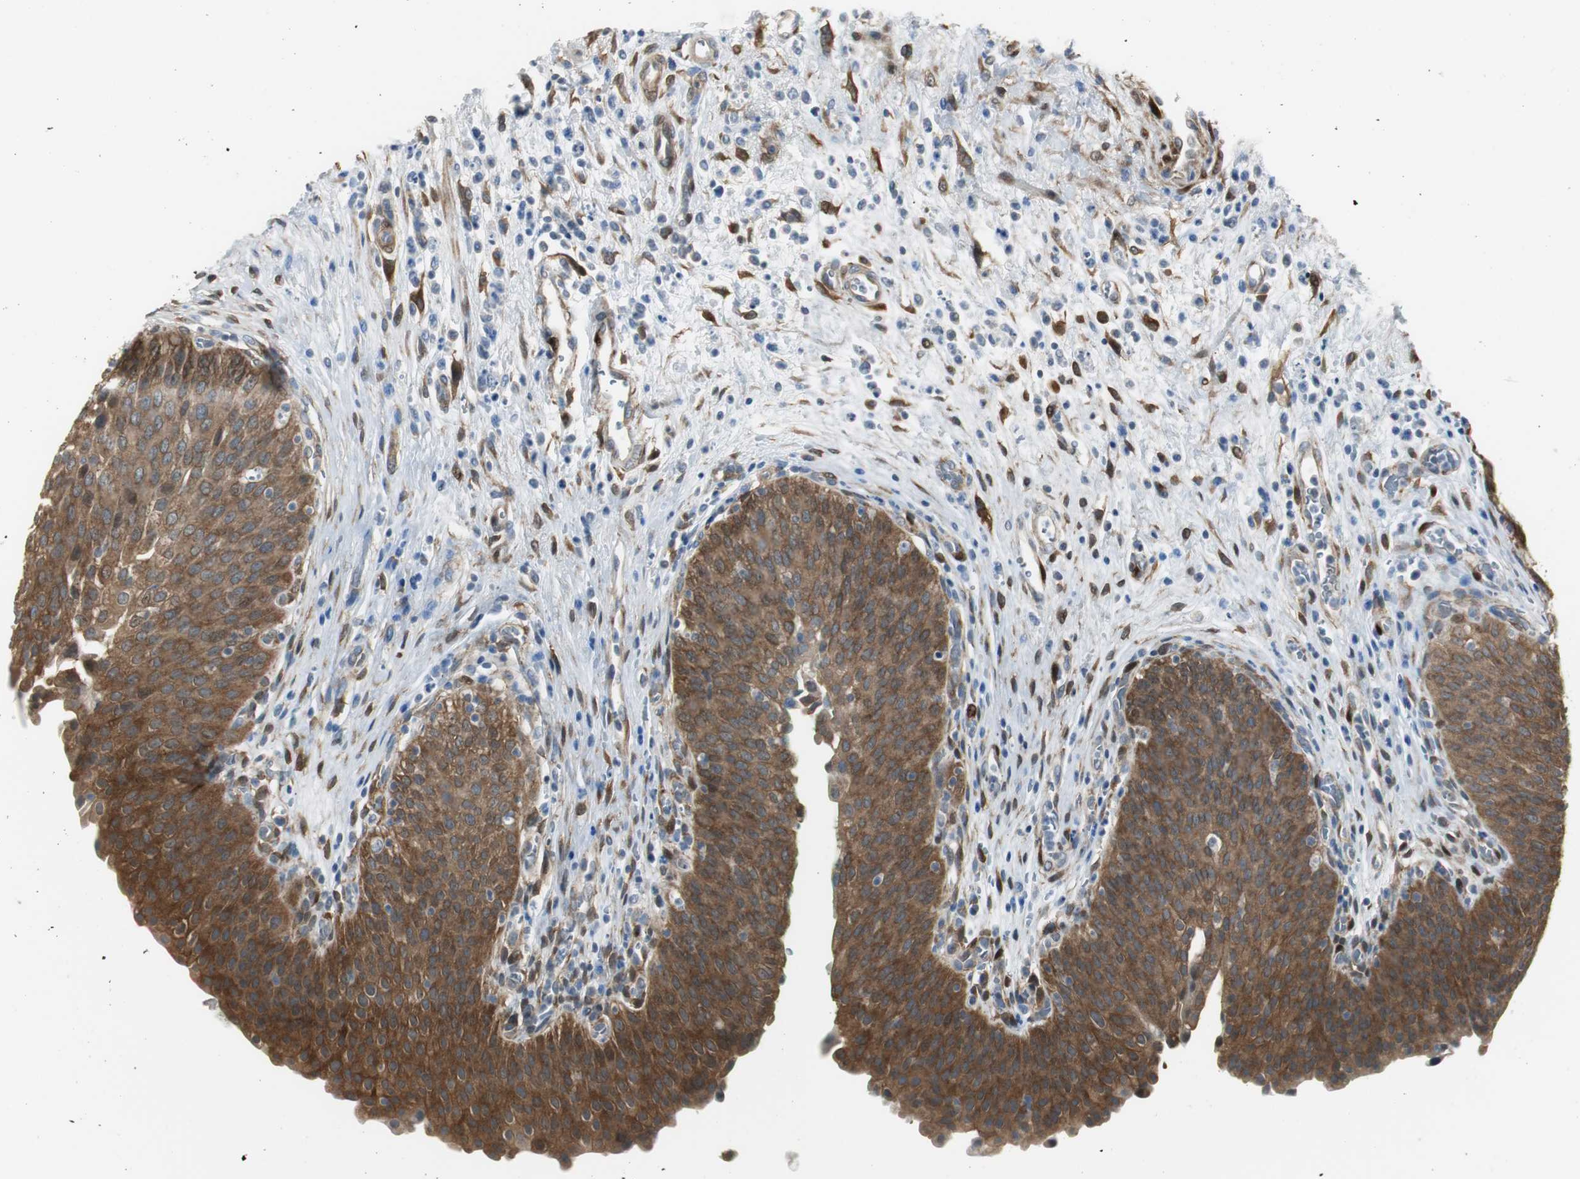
{"staining": {"intensity": "strong", "quantity": ">75%", "location": "cytoplasmic/membranous"}, "tissue": "urinary bladder", "cell_type": "Urothelial cells", "image_type": "normal", "snomed": [{"axis": "morphology", "description": "Normal tissue, NOS"}, {"axis": "morphology", "description": "Dysplasia, NOS"}, {"axis": "topography", "description": "Urinary bladder"}], "caption": "Human urinary bladder stained with a protein marker reveals strong staining in urothelial cells.", "gene": "FHL2", "patient": {"sex": "male", "age": 35}}